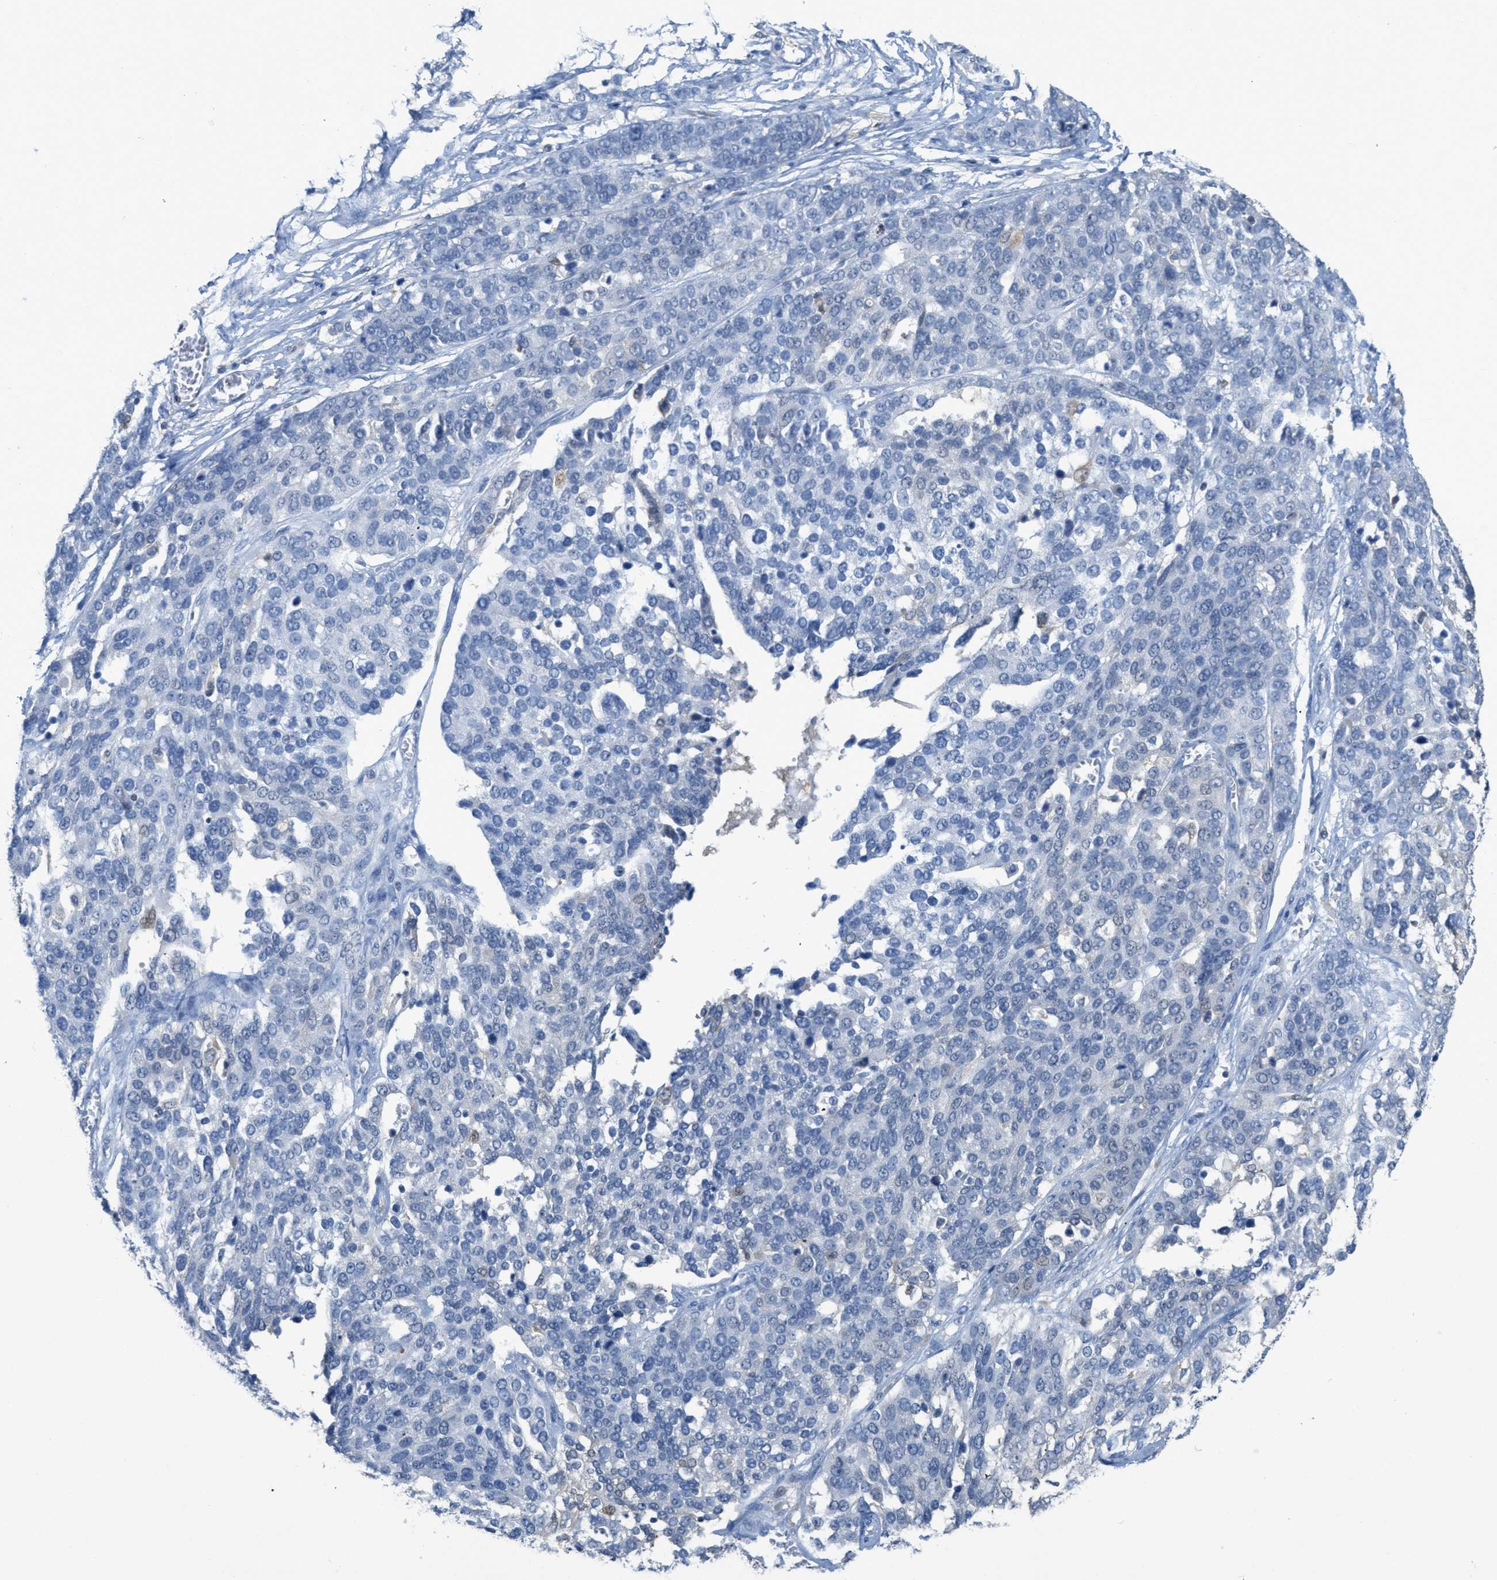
{"staining": {"intensity": "negative", "quantity": "none", "location": "none"}, "tissue": "ovarian cancer", "cell_type": "Tumor cells", "image_type": "cancer", "snomed": [{"axis": "morphology", "description": "Cystadenocarcinoma, serous, NOS"}, {"axis": "topography", "description": "Ovary"}], "caption": "Immunohistochemistry (IHC) photomicrograph of neoplastic tissue: ovarian cancer (serous cystadenocarcinoma) stained with DAB exhibits no significant protein positivity in tumor cells. (Stains: DAB immunohistochemistry (IHC) with hematoxylin counter stain, Microscopy: brightfield microscopy at high magnification).", "gene": "SERPINB1", "patient": {"sex": "female", "age": 44}}